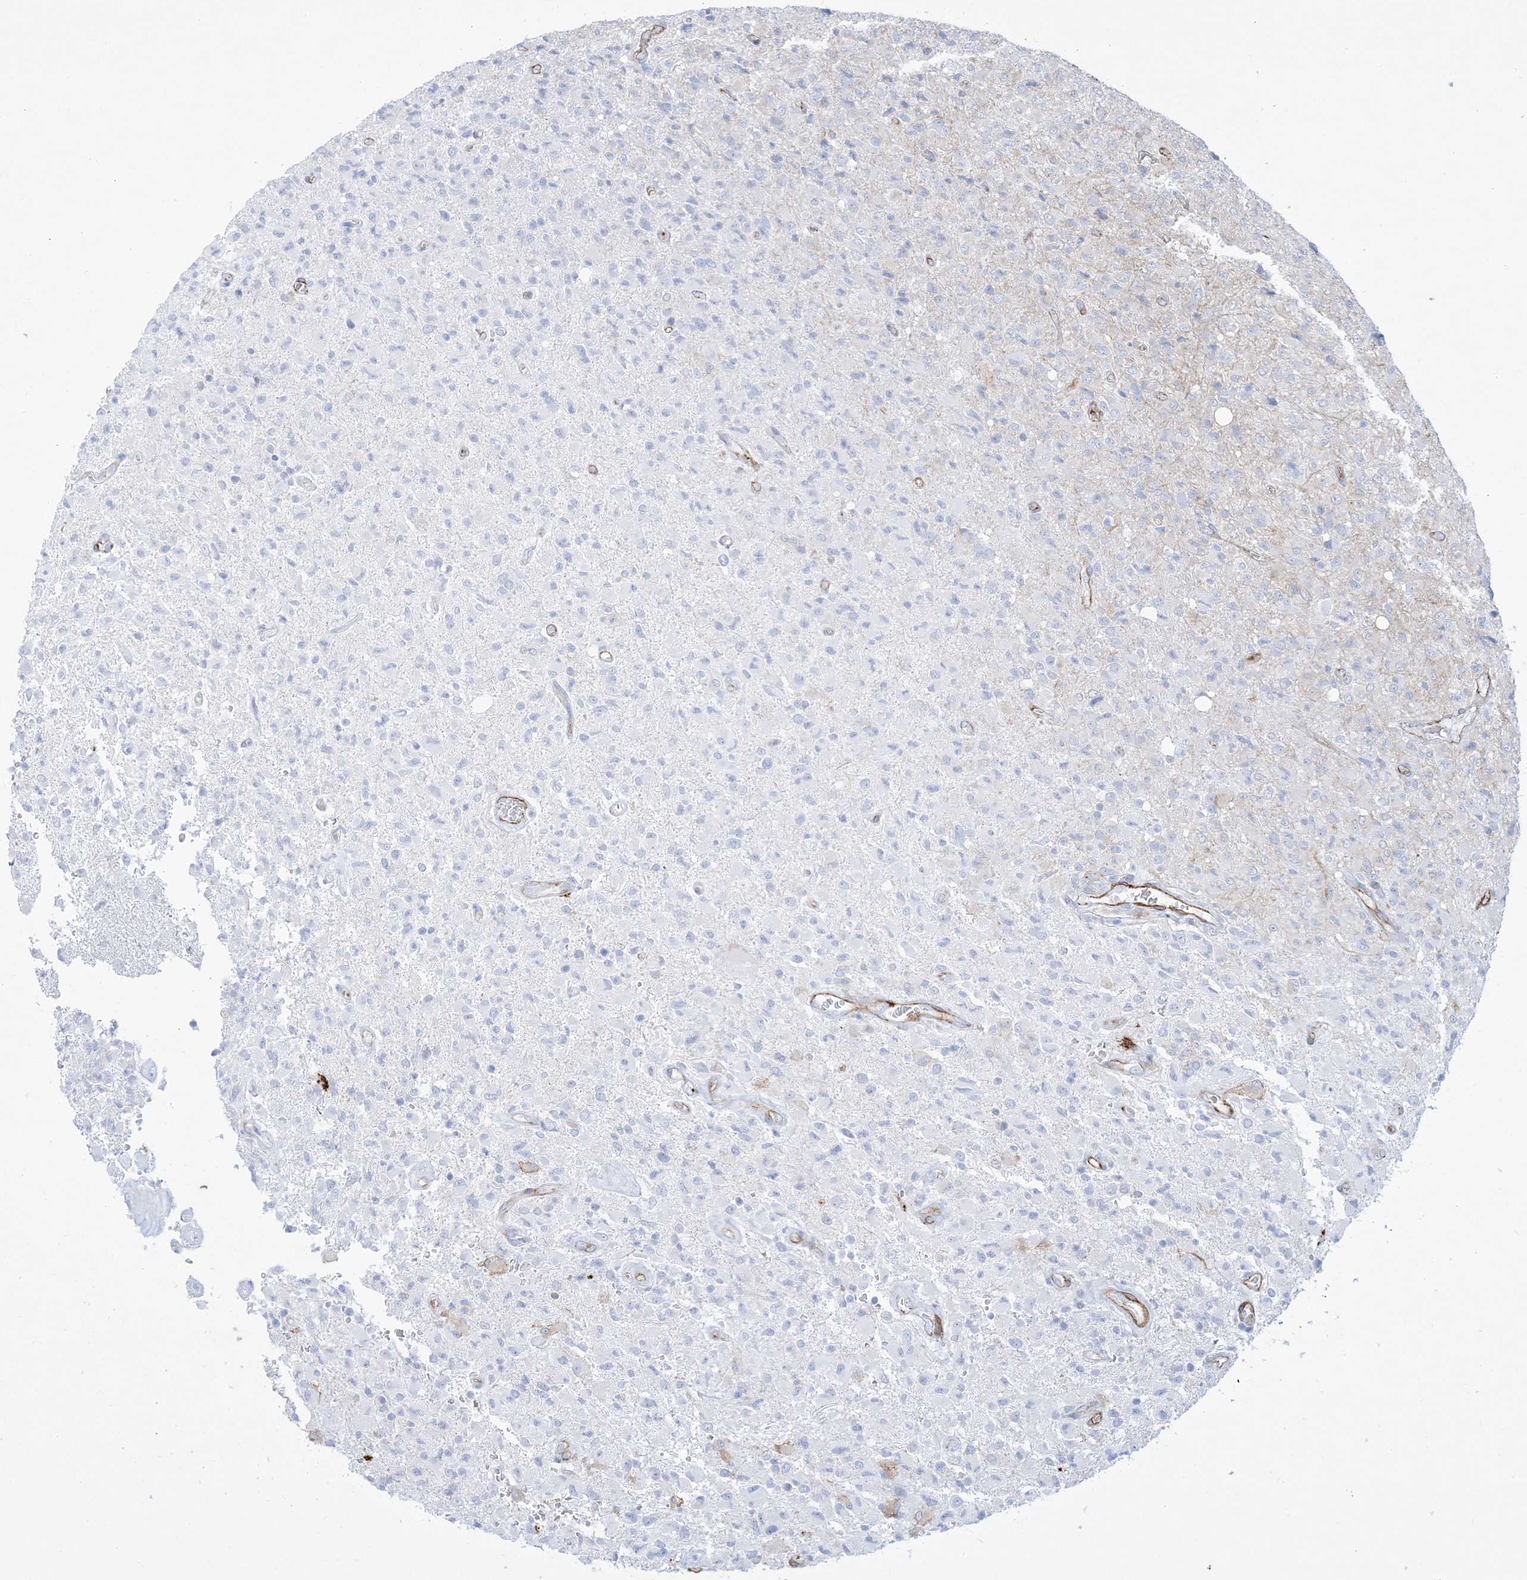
{"staining": {"intensity": "negative", "quantity": "none", "location": "none"}, "tissue": "glioma", "cell_type": "Tumor cells", "image_type": "cancer", "snomed": [{"axis": "morphology", "description": "Glioma, malignant, High grade"}, {"axis": "topography", "description": "Brain"}], "caption": "Micrograph shows no significant protein staining in tumor cells of malignant glioma (high-grade).", "gene": "B3GNT7", "patient": {"sex": "female", "age": 57}}